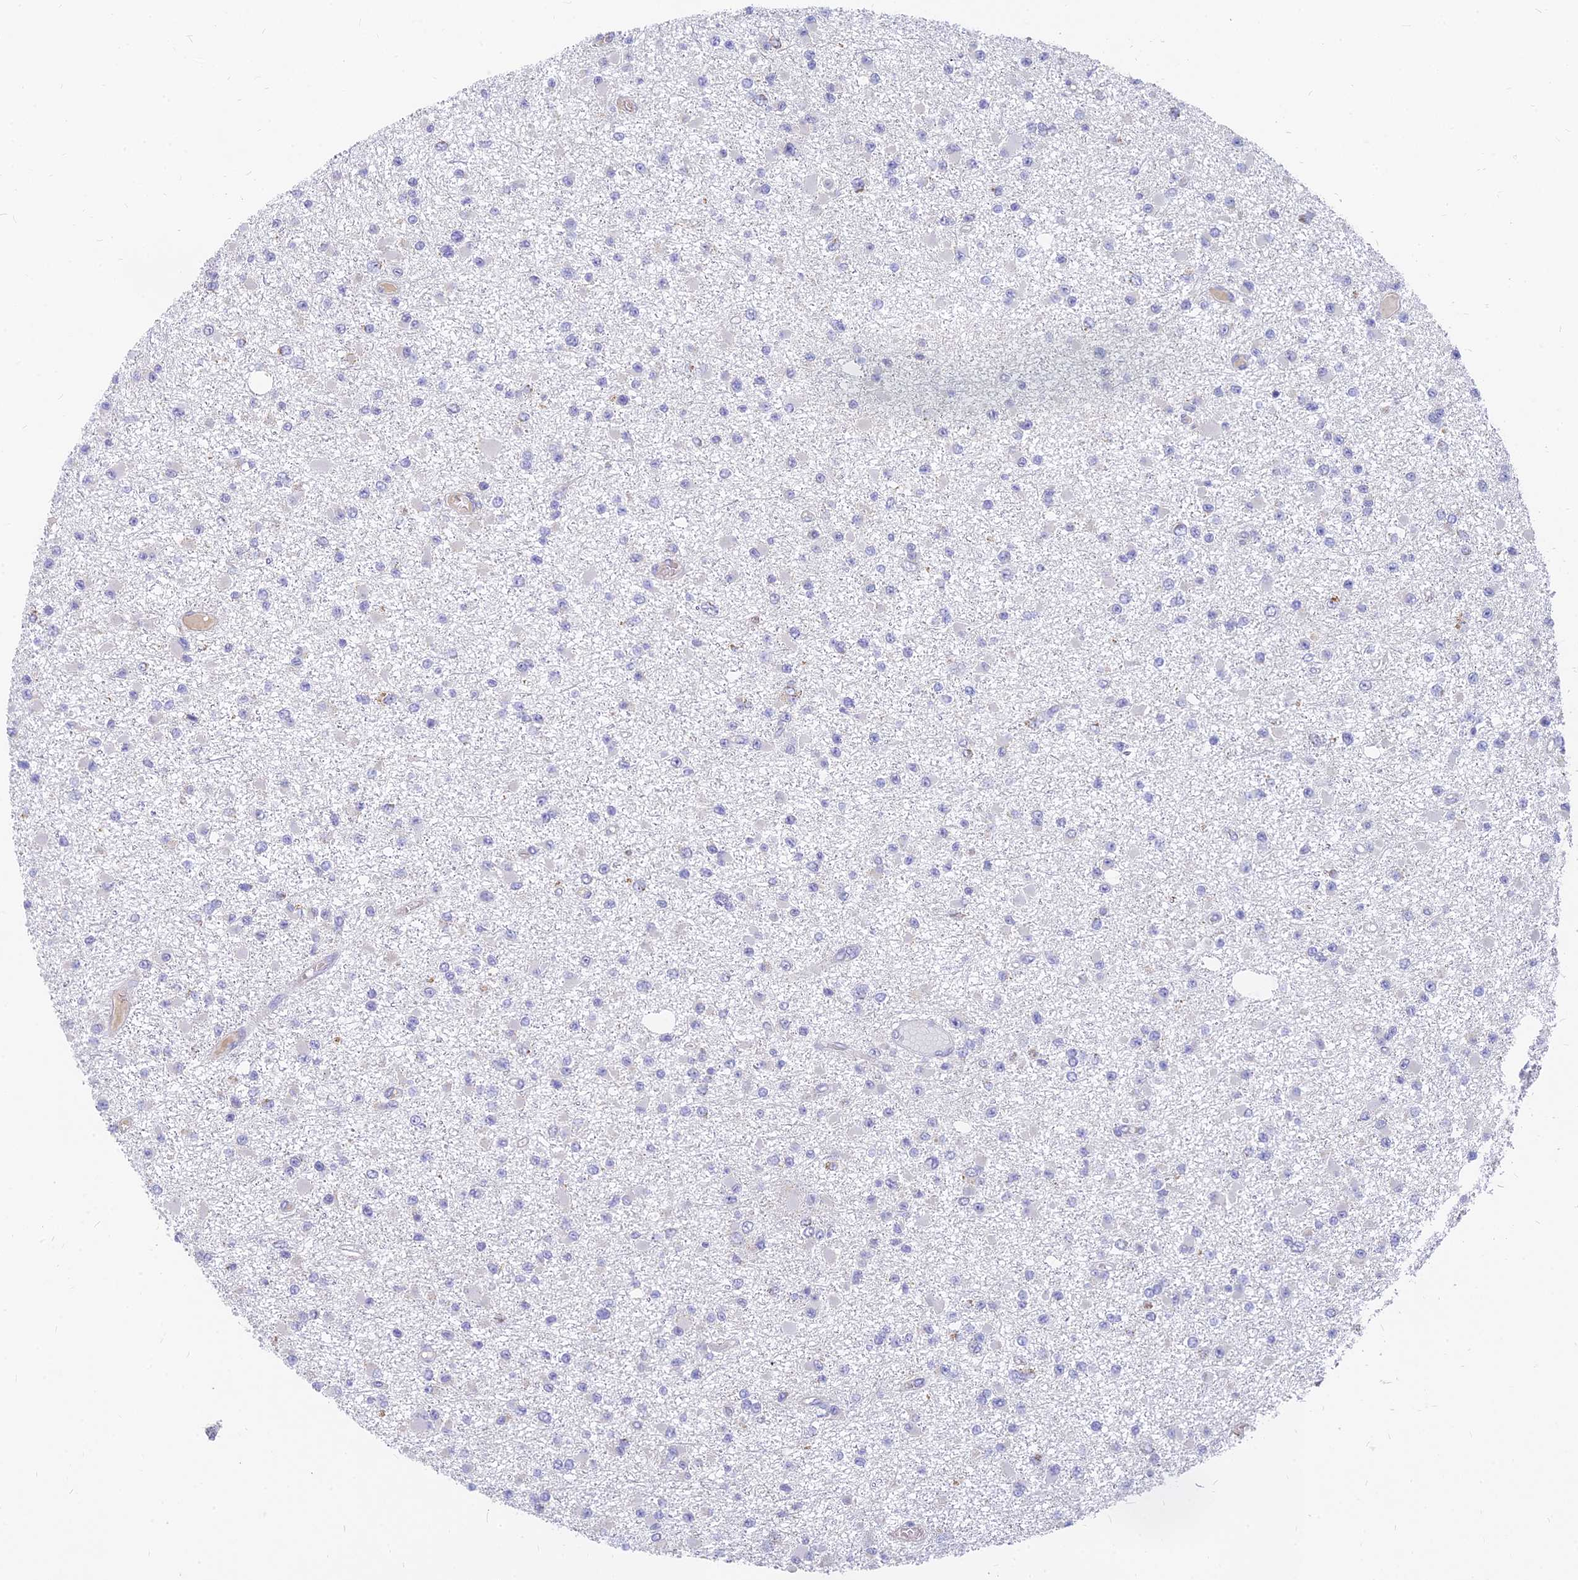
{"staining": {"intensity": "negative", "quantity": "none", "location": "none"}, "tissue": "glioma", "cell_type": "Tumor cells", "image_type": "cancer", "snomed": [{"axis": "morphology", "description": "Glioma, malignant, Low grade"}, {"axis": "topography", "description": "Brain"}], "caption": "The image exhibits no significant expression in tumor cells of glioma.", "gene": "MRPL15", "patient": {"sex": "female", "age": 22}}